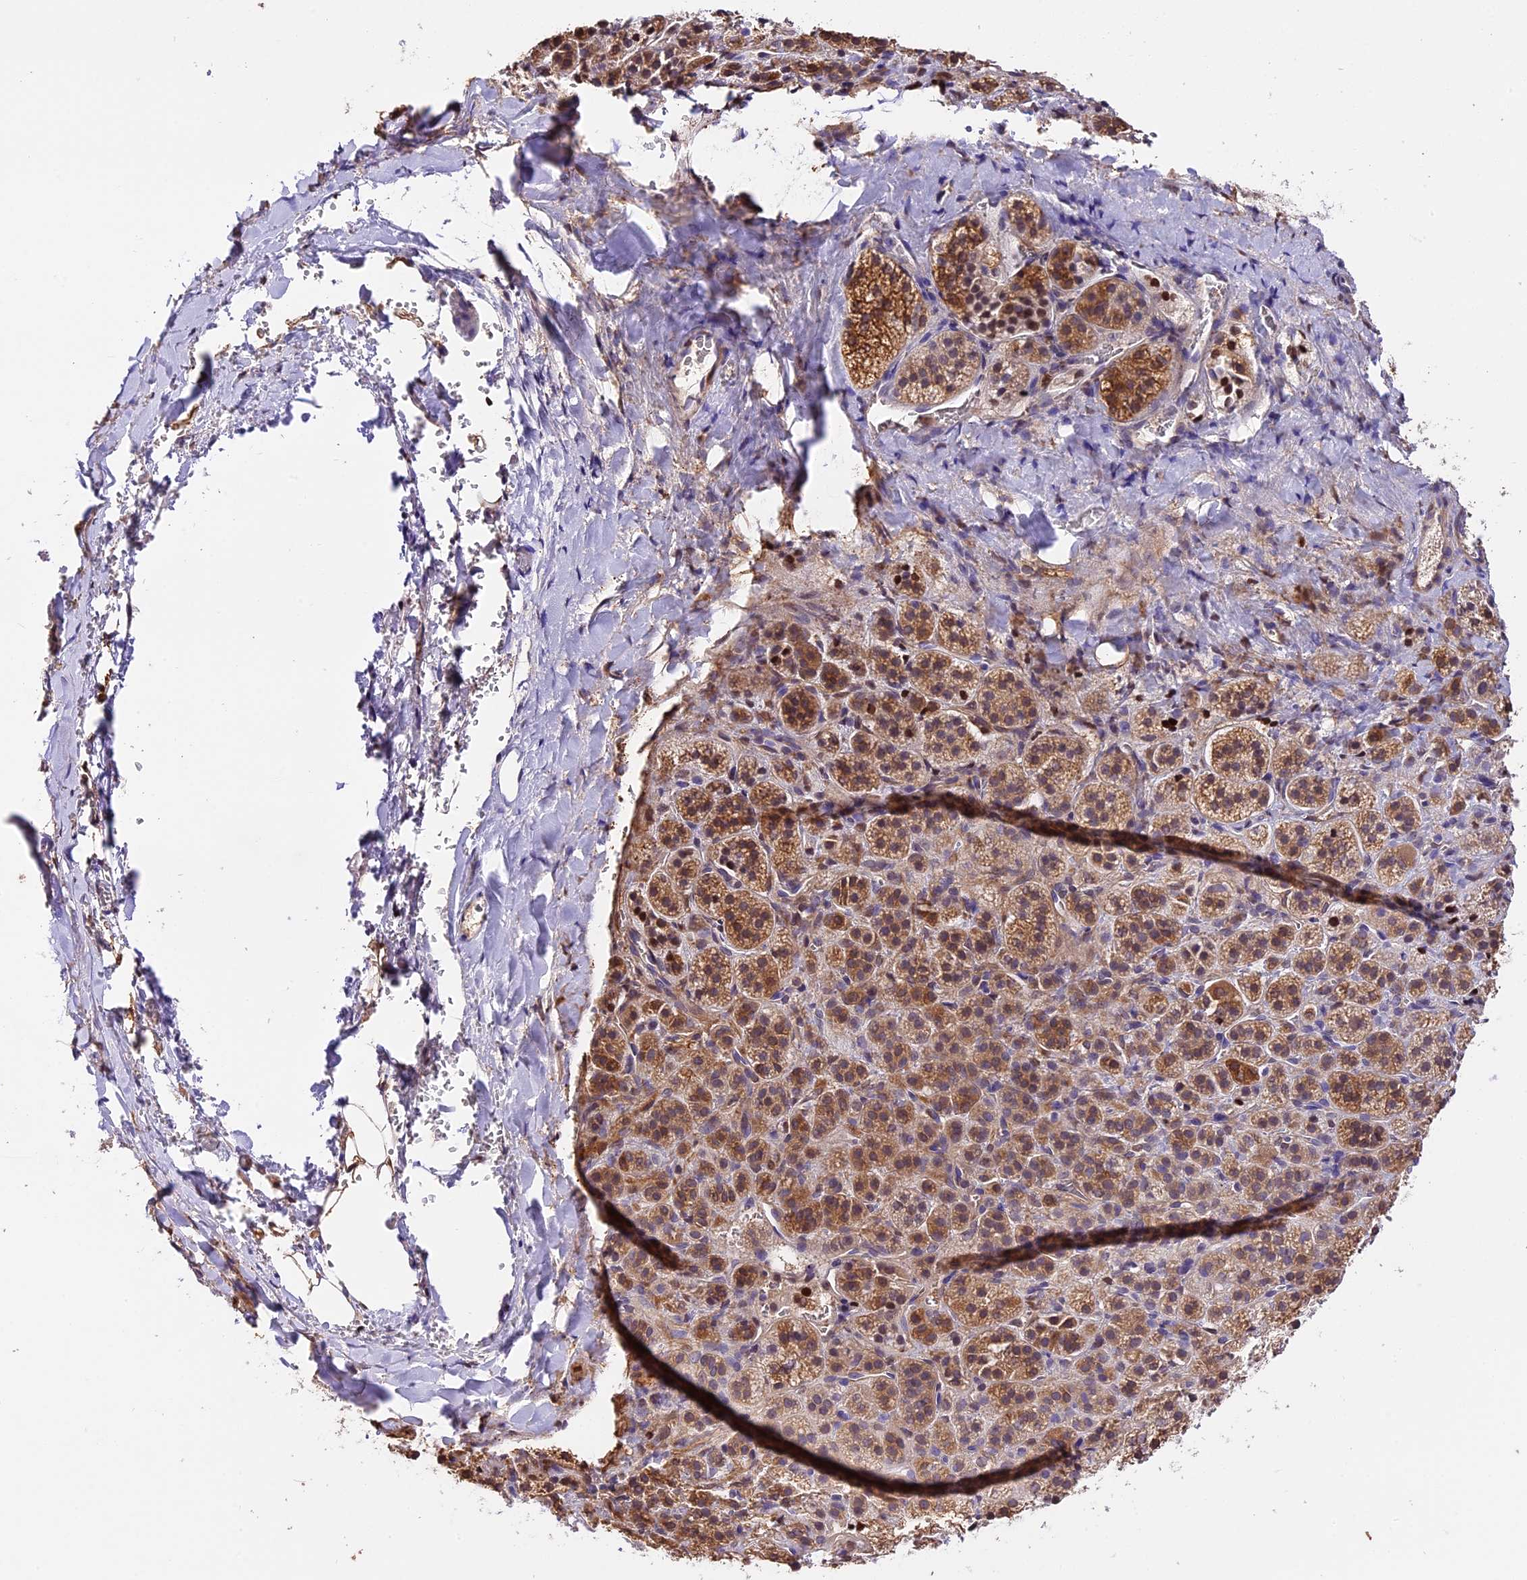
{"staining": {"intensity": "moderate", "quantity": ">75%", "location": "cytoplasmic/membranous"}, "tissue": "adrenal gland", "cell_type": "Glandular cells", "image_type": "normal", "snomed": [{"axis": "morphology", "description": "Normal tissue, NOS"}, {"axis": "topography", "description": "Adrenal gland"}], "caption": "Benign adrenal gland displays moderate cytoplasmic/membranous staining in about >75% of glandular cells, visualized by immunohistochemistry.", "gene": "MAP3K7CL", "patient": {"sex": "female", "age": 44}}